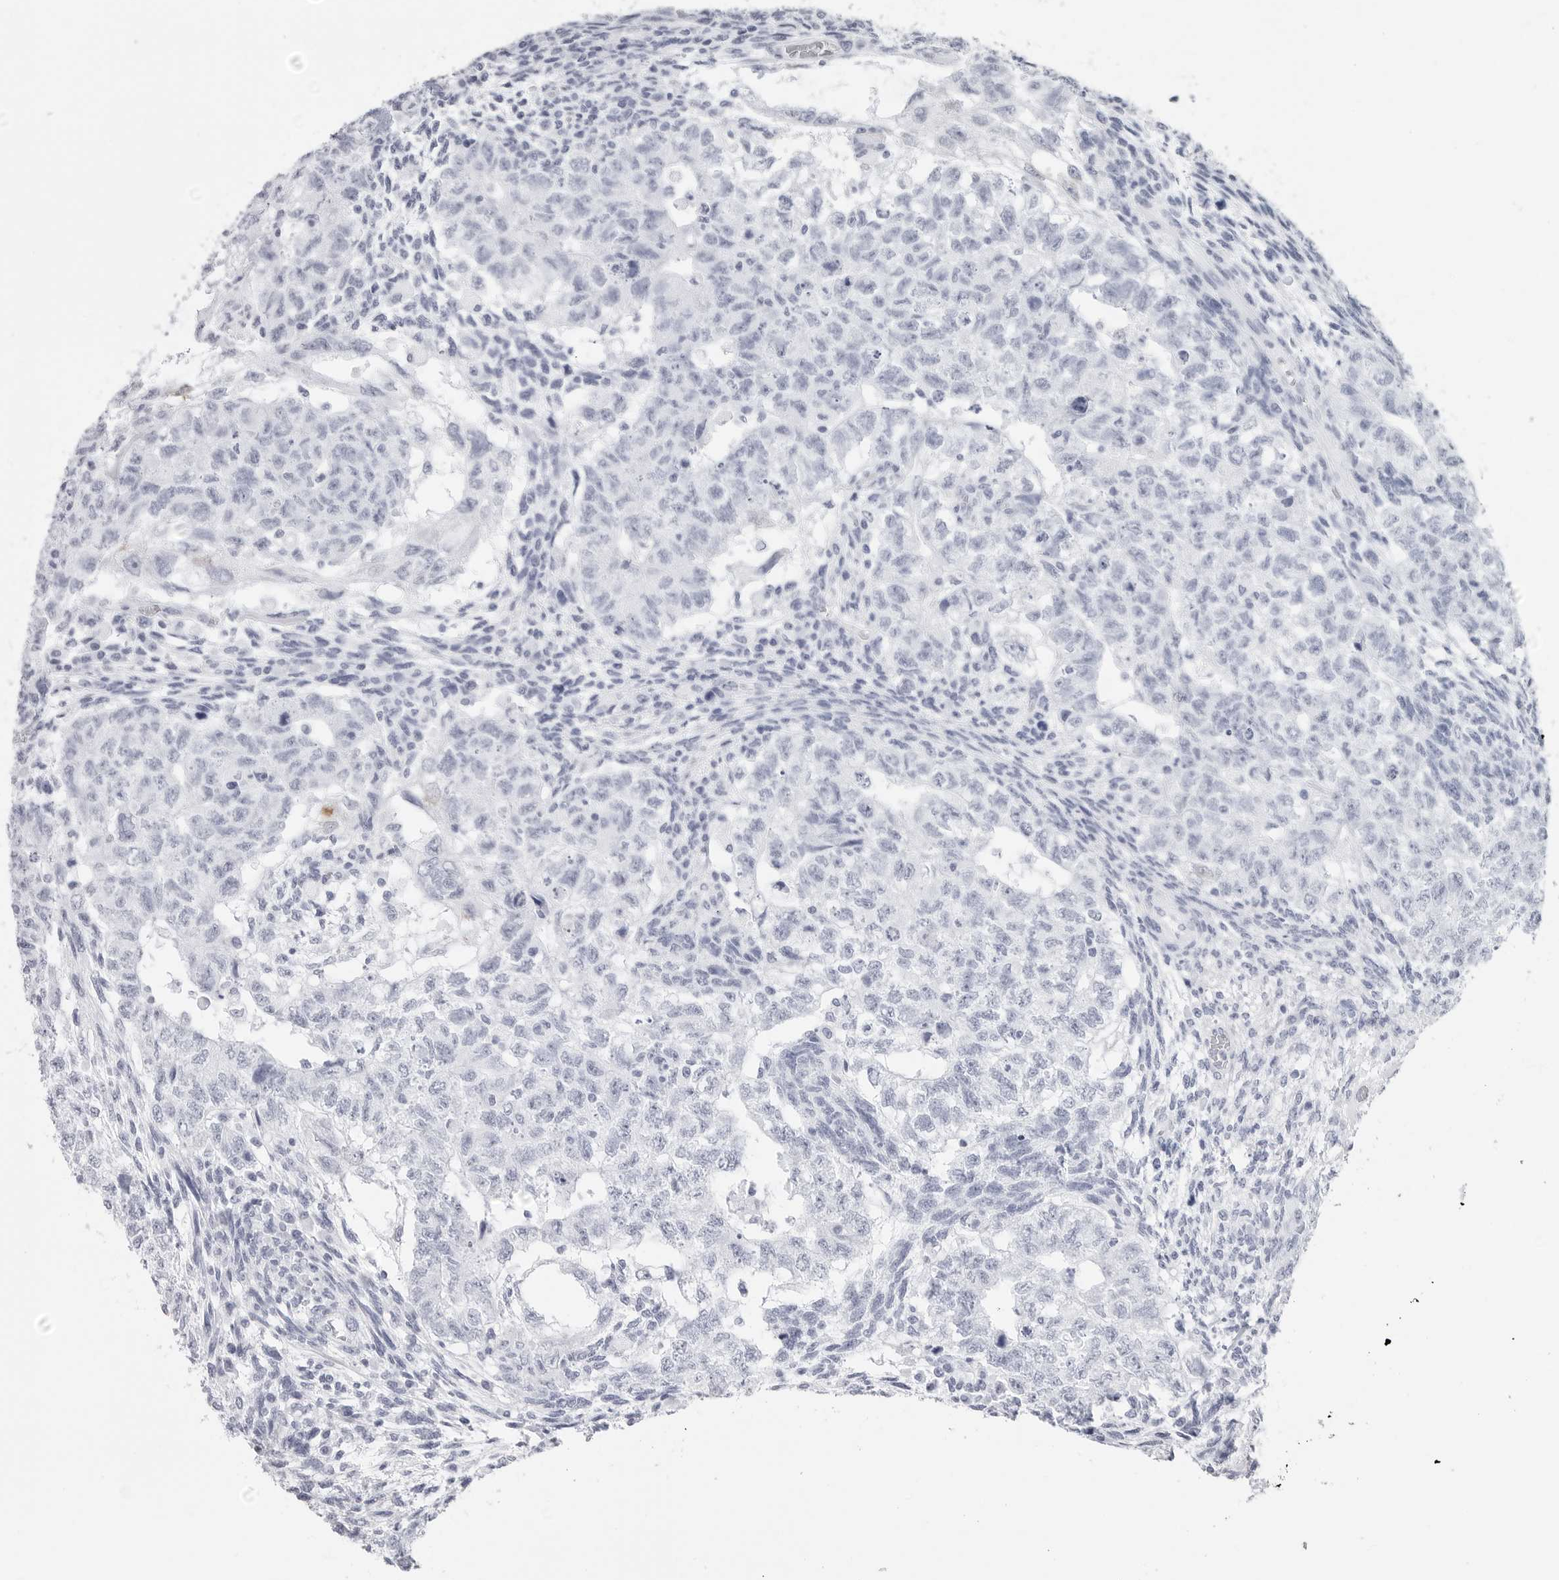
{"staining": {"intensity": "negative", "quantity": "none", "location": "none"}, "tissue": "testis cancer", "cell_type": "Tumor cells", "image_type": "cancer", "snomed": [{"axis": "morphology", "description": "Normal tissue, NOS"}, {"axis": "morphology", "description": "Carcinoma, Embryonal, NOS"}, {"axis": "topography", "description": "Testis"}], "caption": "Micrograph shows no significant protein expression in tumor cells of testis cancer.", "gene": "CST2", "patient": {"sex": "male", "age": 36}}